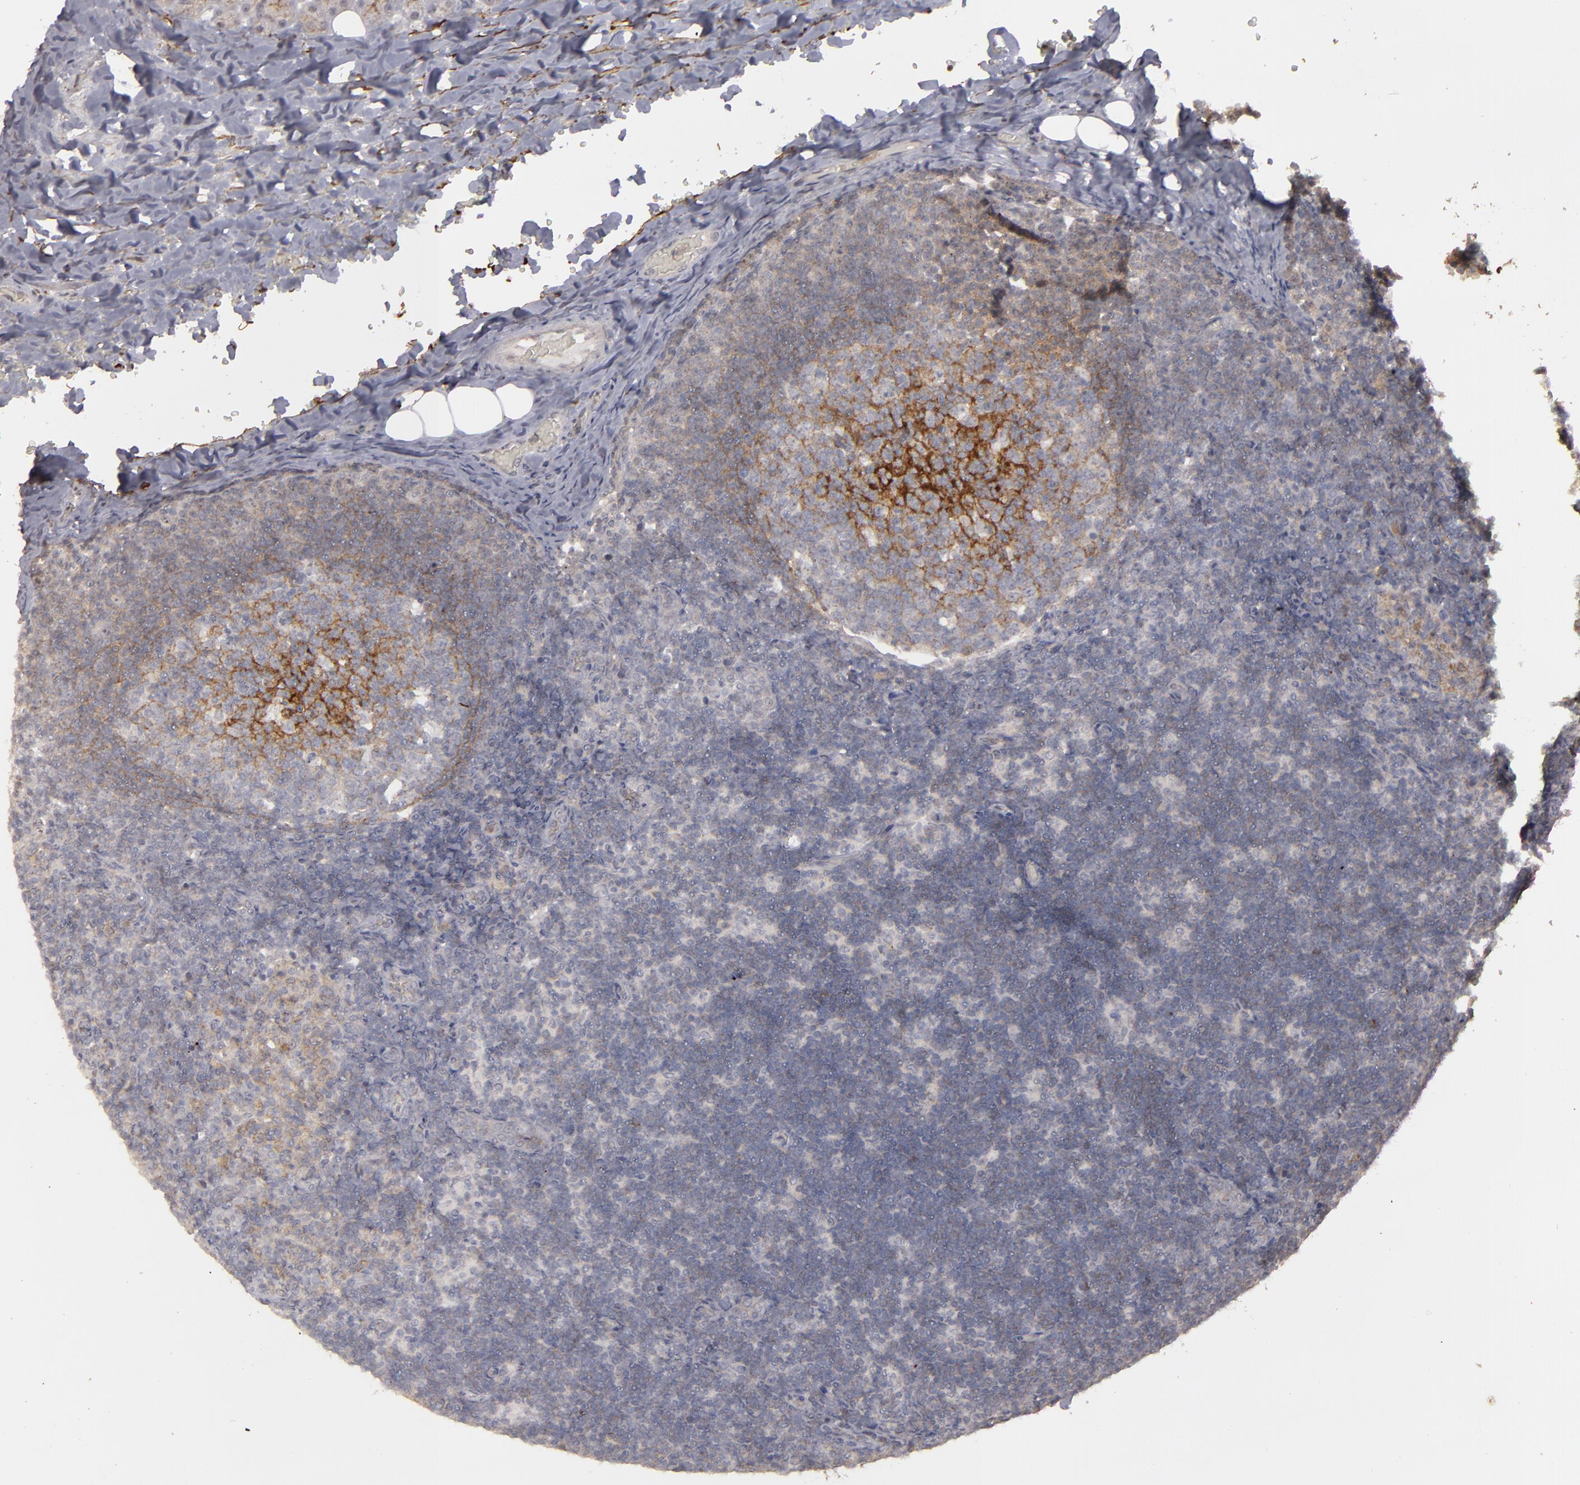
{"staining": {"intensity": "negative", "quantity": "none", "location": "none"}, "tissue": "lymph node", "cell_type": "Germinal center cells", "image_type": "normal", "snomed": [{"axis": "morphology", "description": "Normal tissue, NOS"}, {"axis": "topography", "description": "Lymph node"}, {"axis": "topography", "description": "Salivary gland"}], "caption": "Immunohistochemical staining of unremarkable human lymph node displays no significant staining in germinal center cells. (DAB (3,3'-diaminobenzidine) immunohistochemistry (IHC) with hematoxylin counter stain).", "gene": "CD55", "patient": {"sex": "male", "age": 8}}